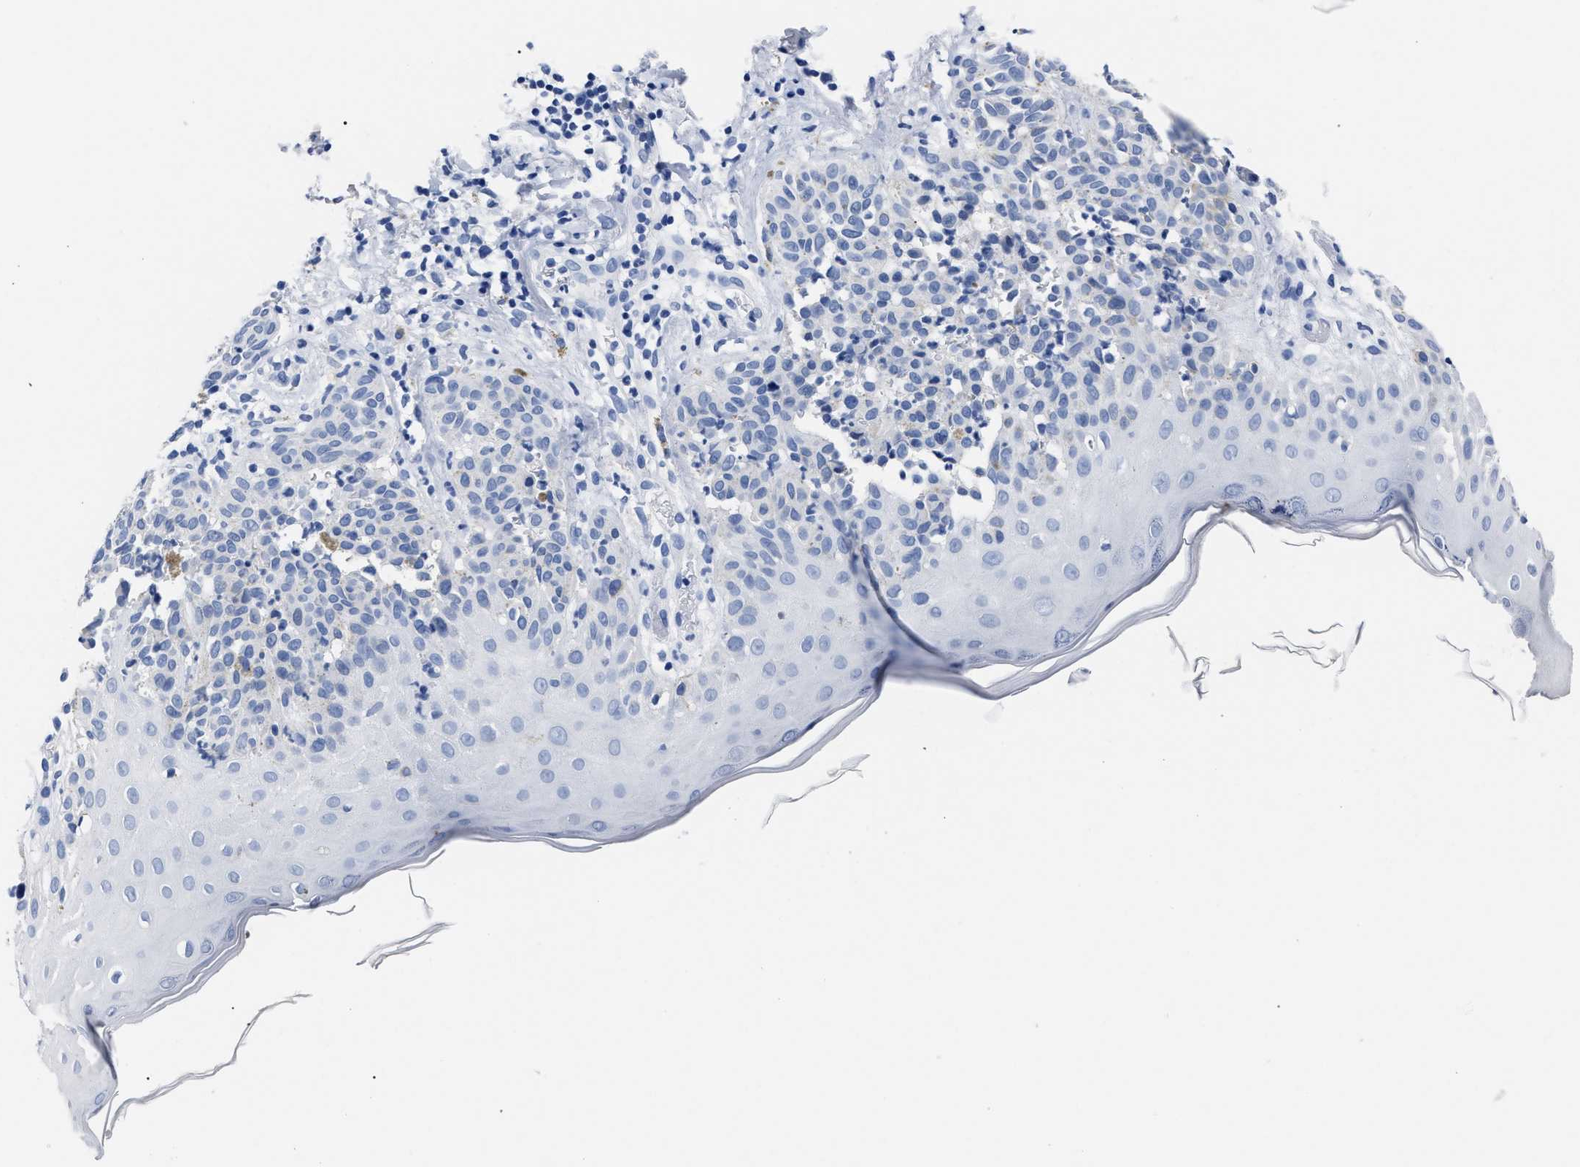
{"staining": {"intensity": "negative", "quantity": "none", "location": "none"}, "tissue": "melanoma", "cell_type": "Tumor cells", "image_type": "cancer", "snomed": [{"axis": "morphology", "description": "Malignant melanoma, NOS"}, {"axis": "topography", "description": "Skin"}], "caption": "A high-resolution micrograph shows immunohistochemistry (IHC) staining of melanoma, which displays no significant positivity in tumor cells.", "gene": "ALPG", "patient": {"sex": "male", "age": 64}}